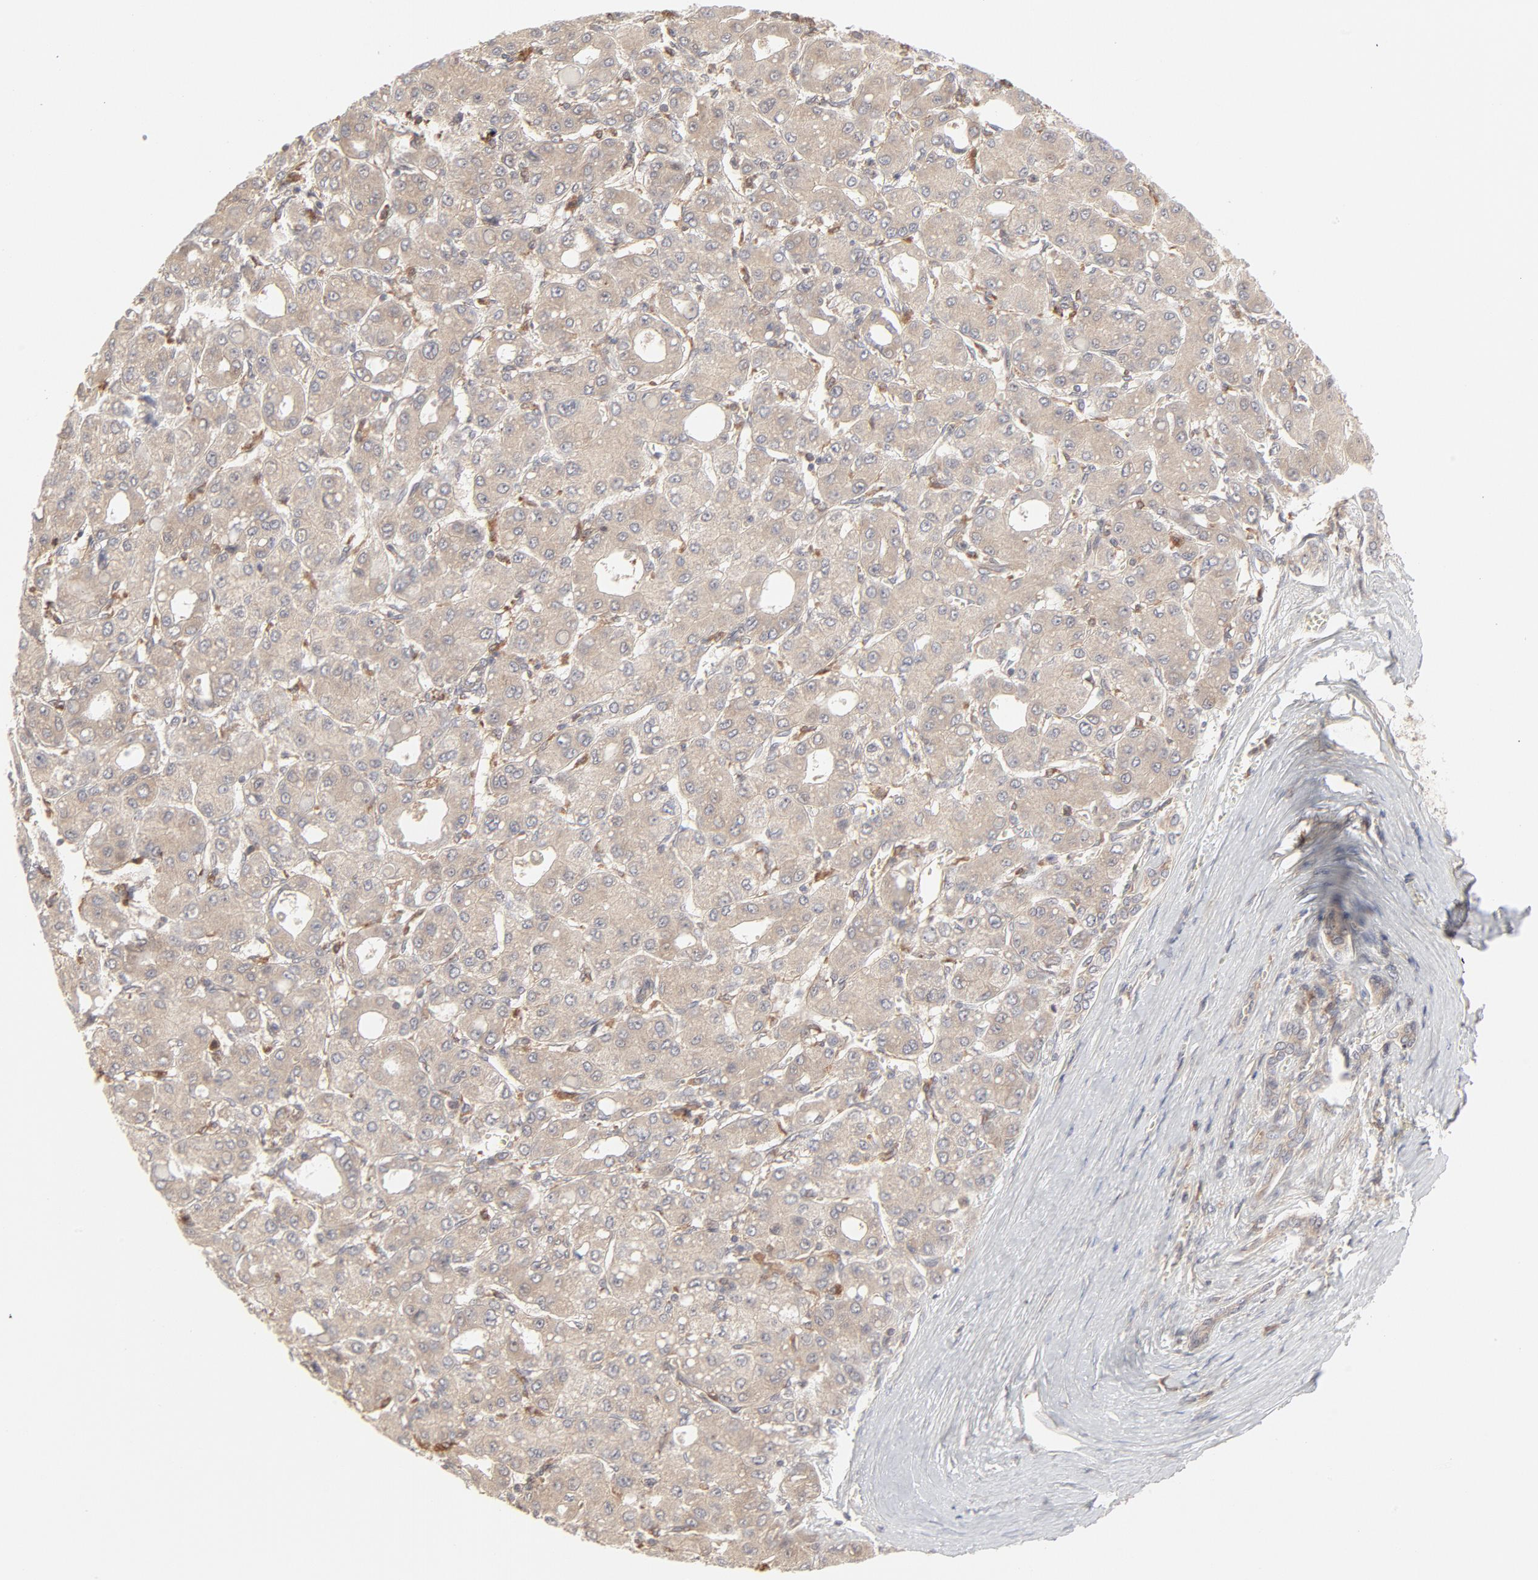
{"staining": {"intensity": "moderate", "quantity": ">75%", "location": "cytoplasmic/membranous"}, "tissue": "liver cancer", "cell_type": "Tumor cells", "image_type": "cancer", "snomed": [{"axis": "morphology", "description": "Carcinoma, Hepatocellular, NOS"}, {"axis": "topography", "description": "Liver"}], "caption": "A medium amount of moderate cytoplasmic/membranous staining is appreciated in approximately >75% of tumor cells in liver cancer (hepatocellular carcinoma) tissue.", "gene": "RAB5C", "patient": {"sex": "male", "age": 69}}